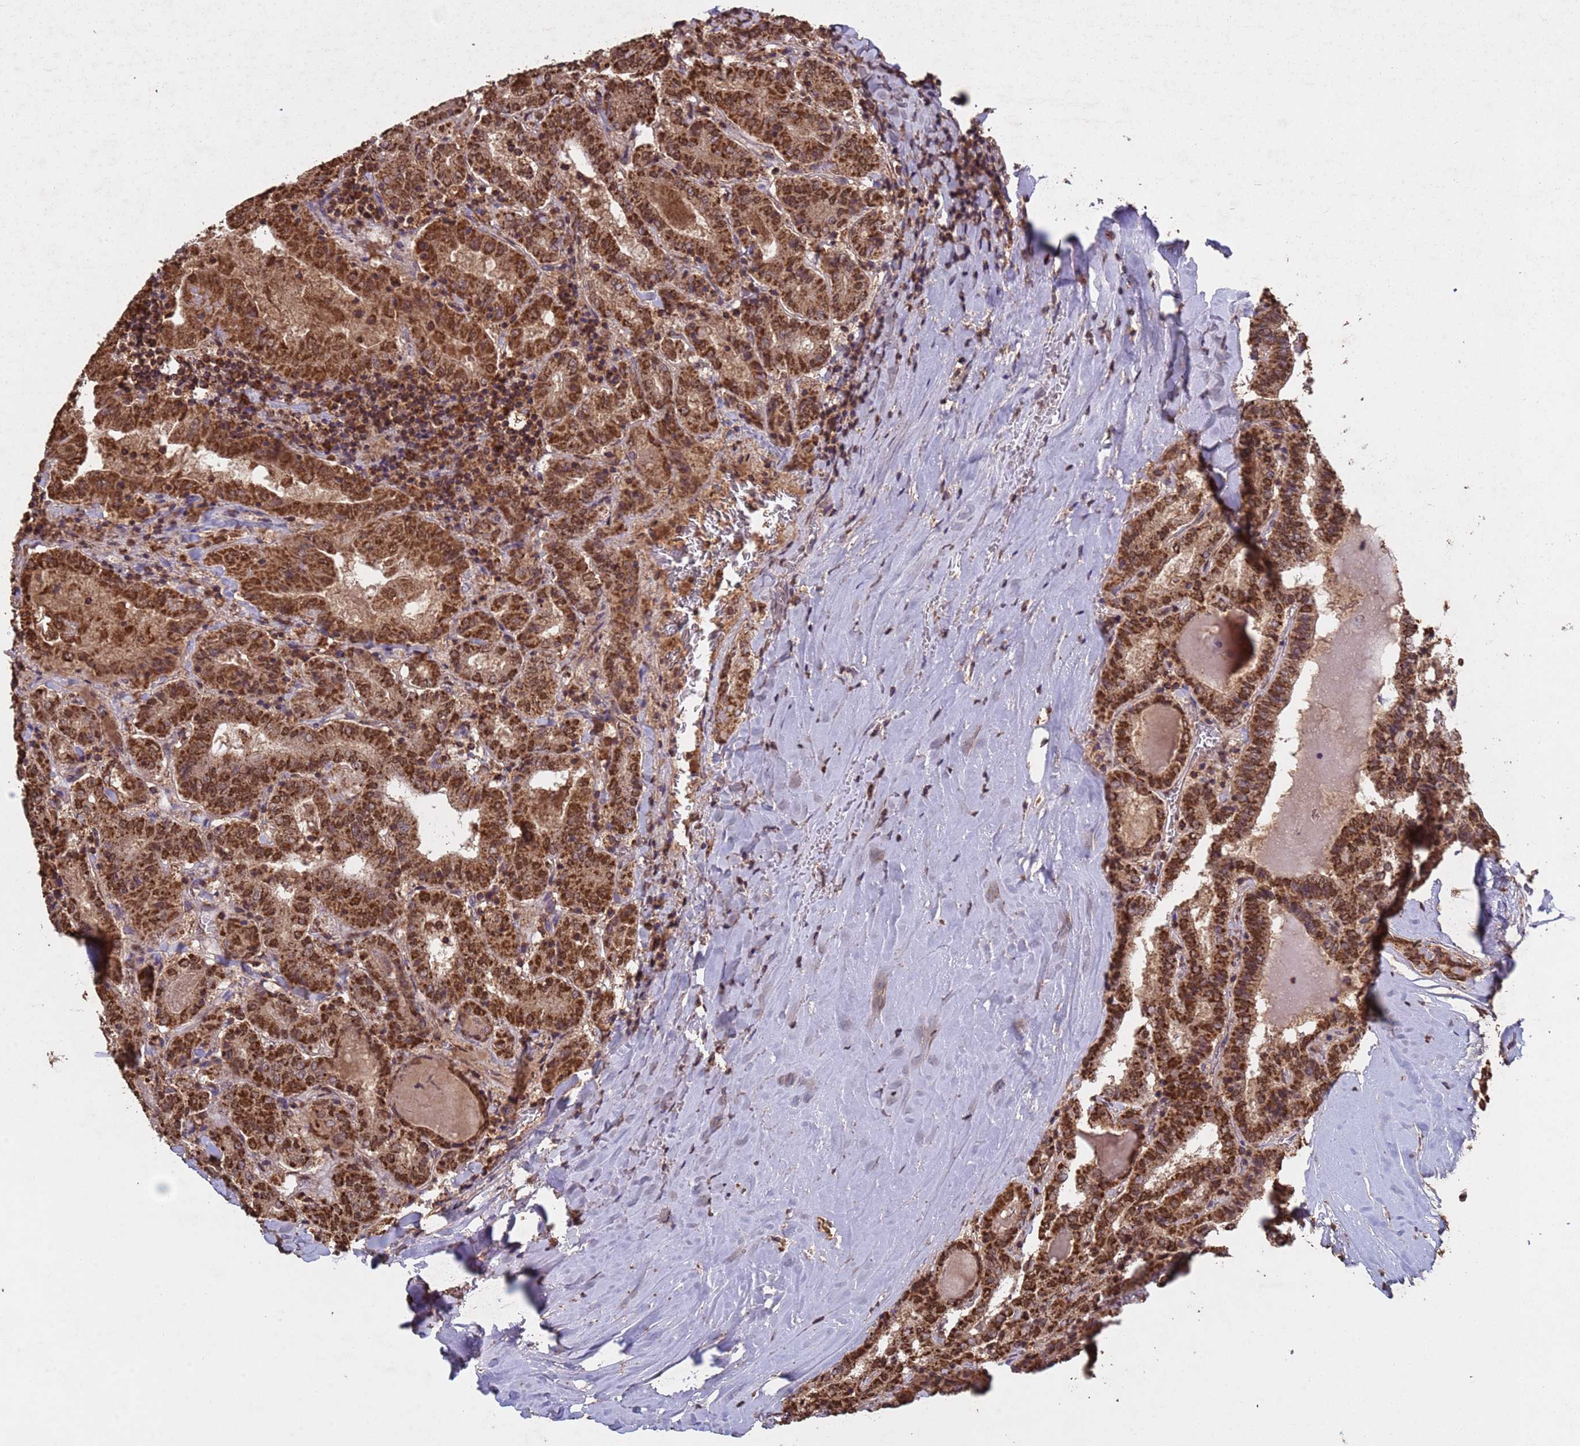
{"staining": {"intensity": "moderate", "quantity": ">75%", "location": "cytoplasmic/membranous,nuclear"}, "tissue": "thyroid cancer", "cell_type": "Tumor cells", "image_type": "cancer", "snomed": [{"axis": "morphology", "description": "Papillary adenocarcinoma, NOS"}, {"axis": "topography", "description": "Thyroid gland"}], "caption": "Thyroid cancer (papillary adenocarcinoma) stained with a brown dye demonstrates moderate cytoplasmic/membranous and nuclear positive staining in about >75% of tumor cells.", "gene": "HDAC10", "patient": {"sex": "female", "age": 72}}